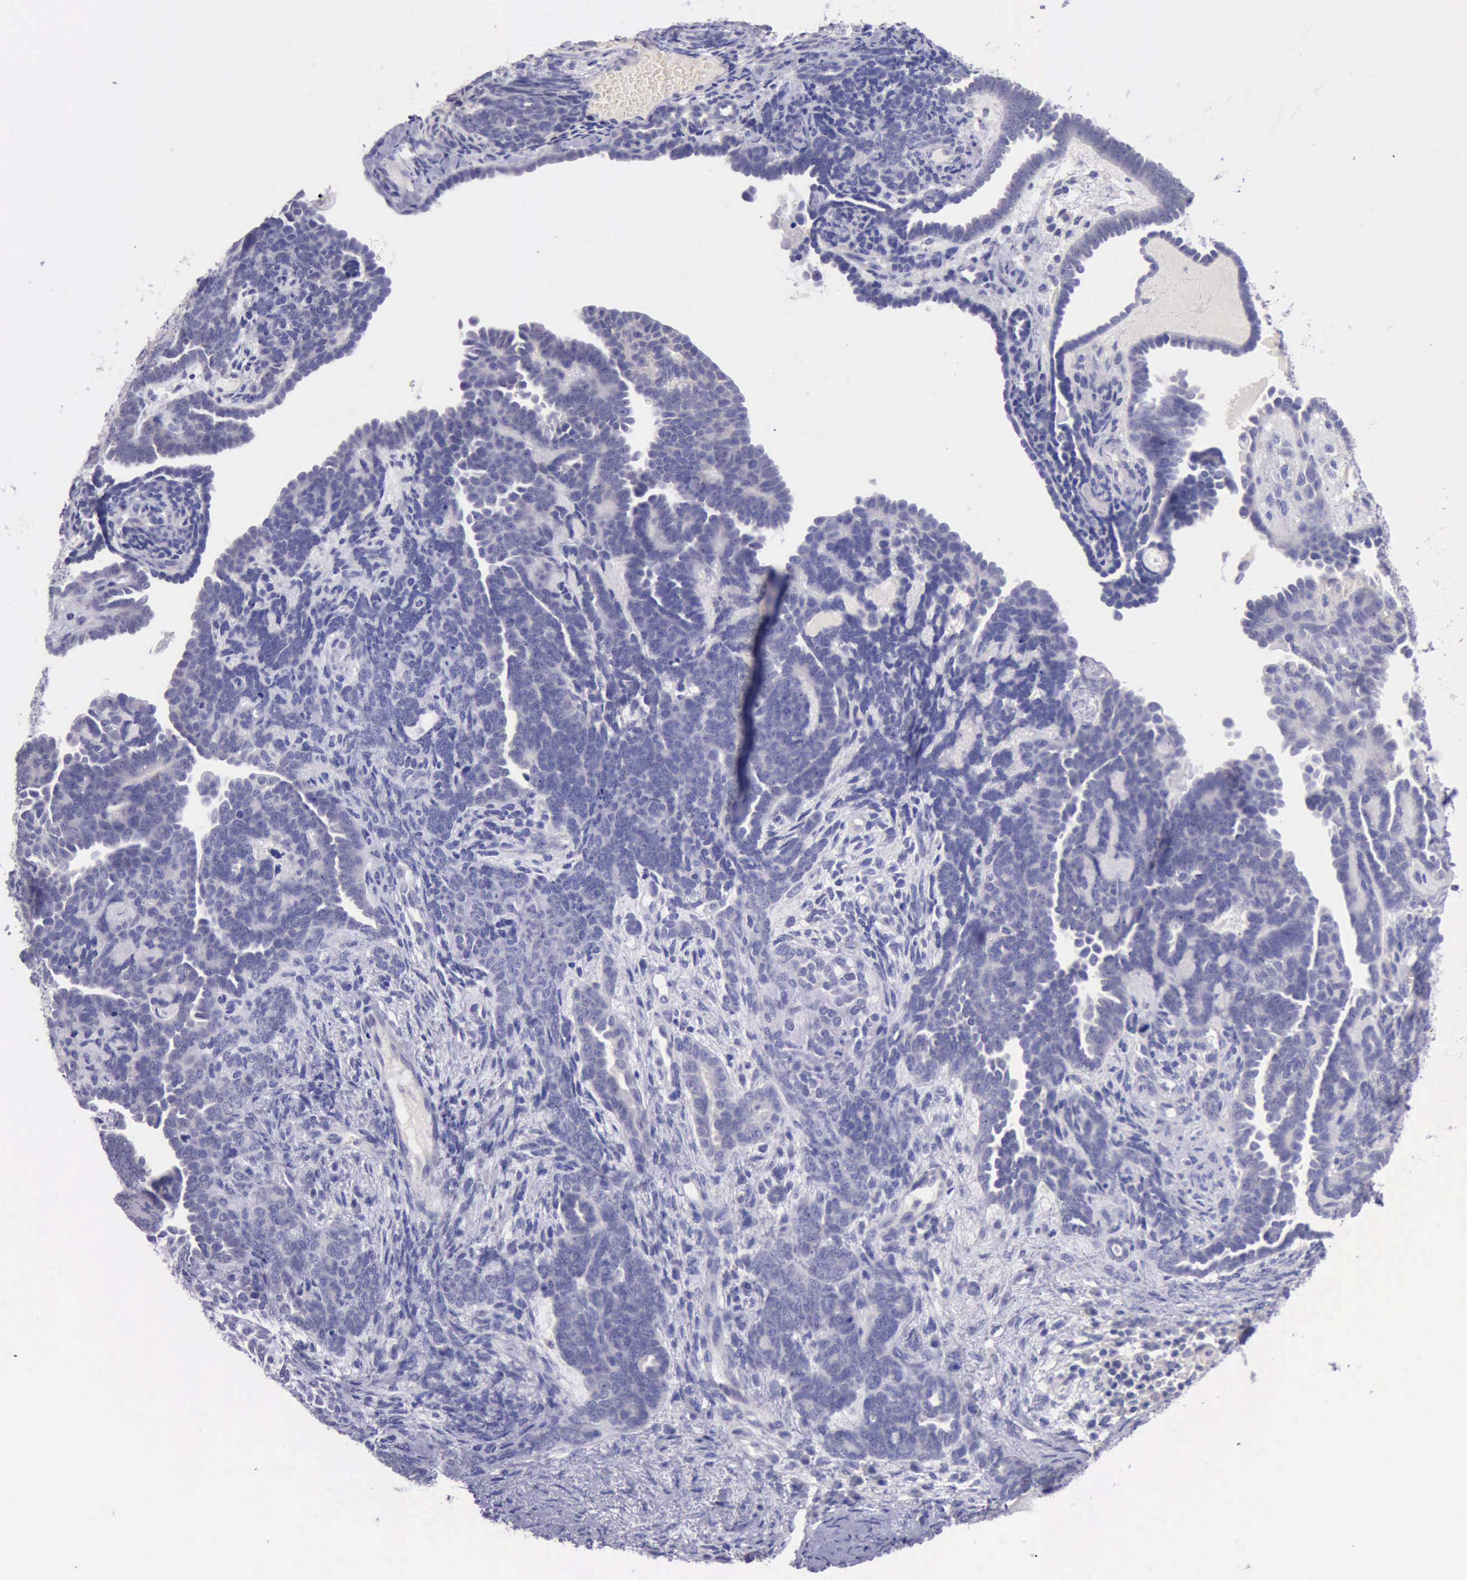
{"staining": {"intensity": "negative", "quantity": "none", "location": "none"}, "tissue": "endometrial cancer", "cell_type": "Tumor cells", "image_type": "cancer", "snomed": [{"axis": "morphology", "description": "Neoplasm, malignant, NOS"}, {"axis": "topography", "description": "Endometrium"}], "caption": "This is an IHC micrograph of malignant neoplasm (endometrial). There is no positivity in tumor cells.", "gene": "LRFN5", "patient": {"sex": "female", "age": 74}}